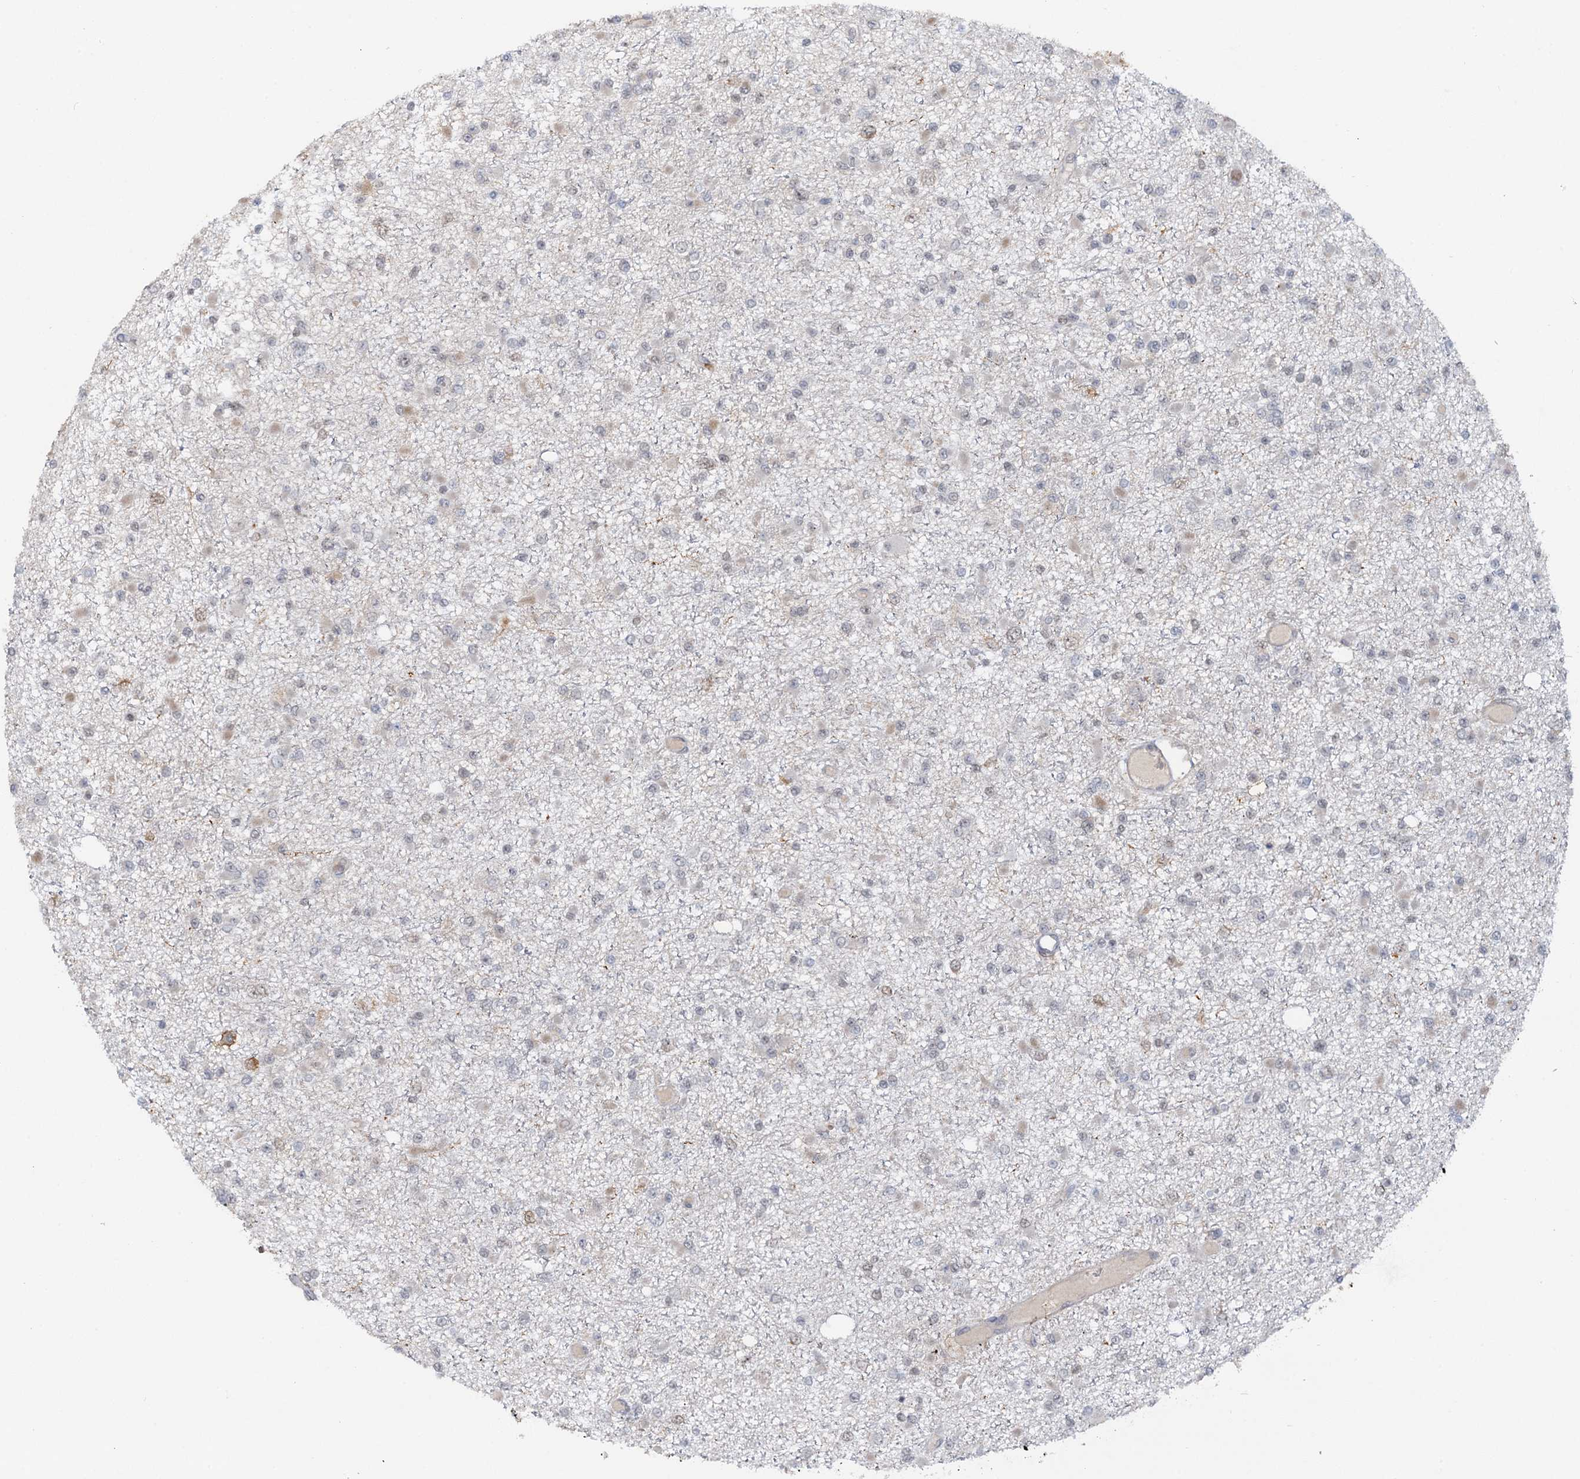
{"staining": {"intensity": "negative", "quantity": "none", "location": "none"}, "tissue": "glioma", "cell_type": "Tumor cells", "image_type": "cancer", "snomed": [{"axis": "morphology", "description": "Glioma, malignant, Low grade"}, {"axis": "topography", "description": "Brain"}], "caption": "An immunohistochemistry (IHC) photomicrograph of malignant low-grade glioma is shown. There is no staining in tumor cells of malignant low-grade glioma.", "gene": "ZNF609", "patient": {"sex": "female", "age": 22}}